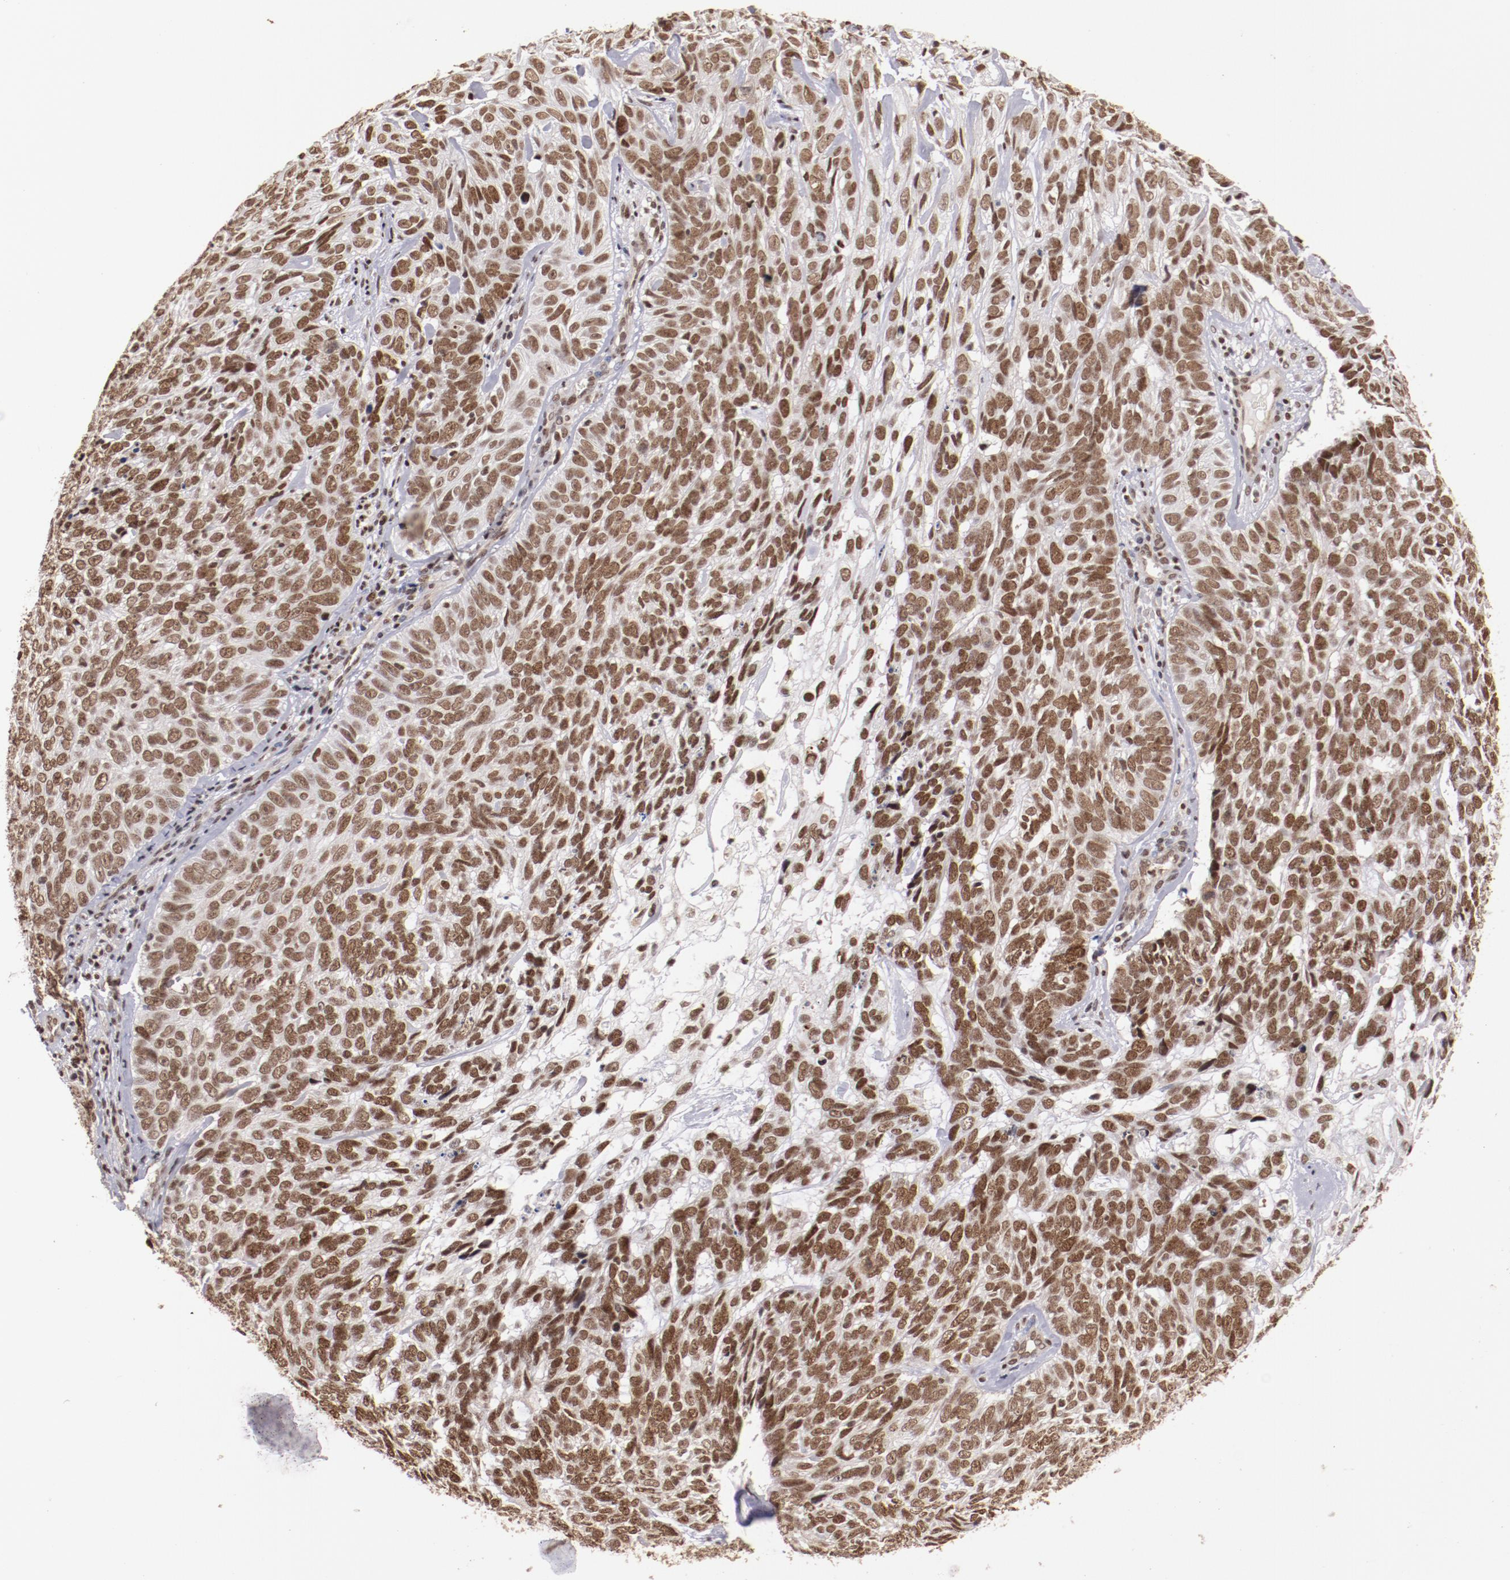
{"staining": {"intensity": "strong", "quantity": ">75%", "location": "nuclear"}, "tissue": "skin cancer", "cell_type": "Tumor cells", "image_type": "cancer", "snomed": [{"axis": "morphology", "description": "Basal cell carcinoma"}, {"axis": "topography", "description": "Skin"}], "caption": "IHC micrograph of neoplastic tissue: basal cell carcinoma (skin) stained using immunohistochemistry (IHC) demonstrates high levels of strong protein expression localized specifically in the nuclear of tumor cells, appearing as a nuclear brown color.", "gene": "STAG2", "patient": {"sex": "male", "age": 72}}